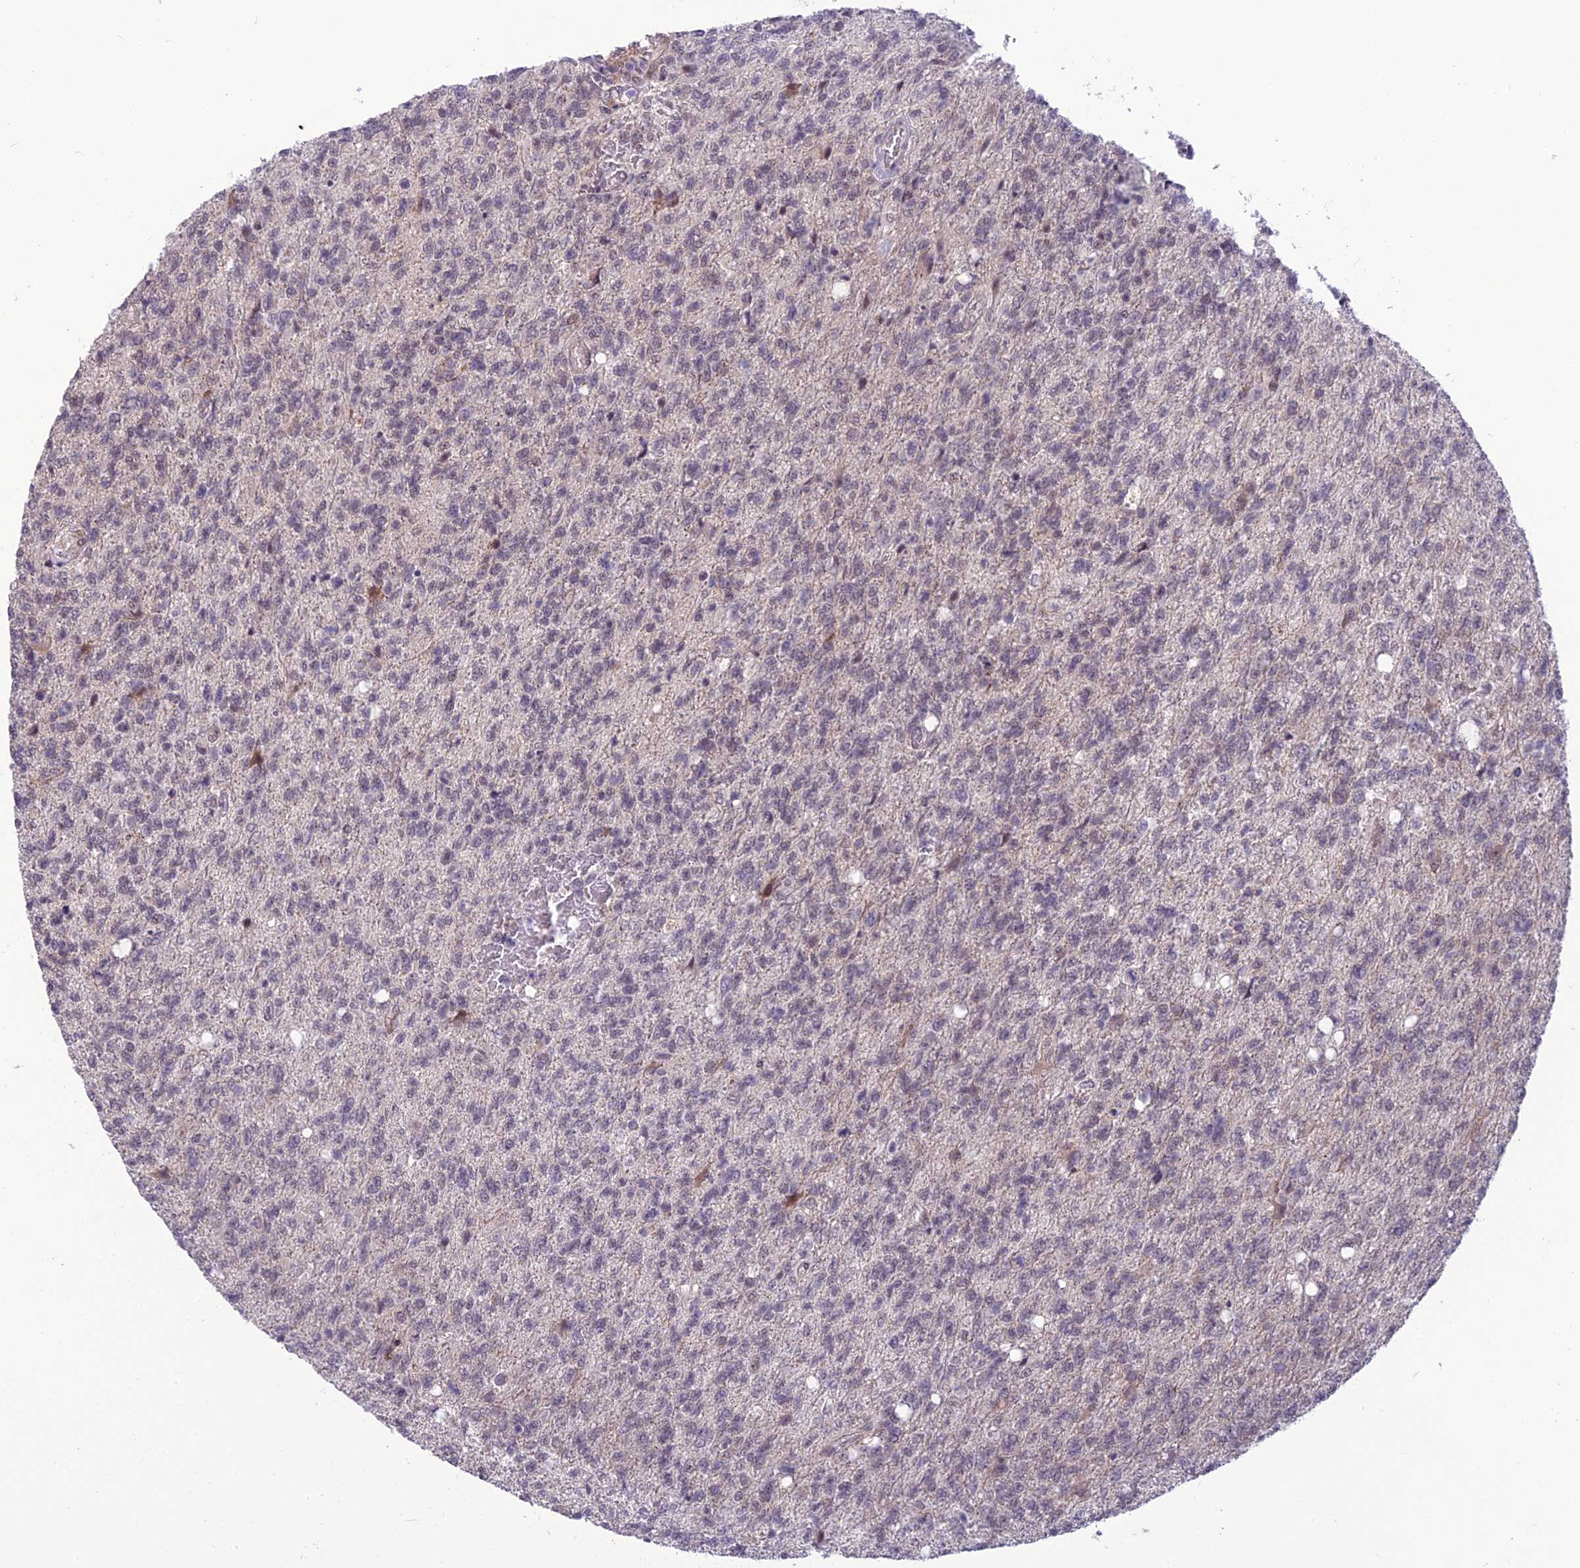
{"staining": {"intensity": "weak", "quantity": "<25%", "location": "nuclear"}, "tissue": "glioma", "cell_type": "Tumor cells", "image_type": "cancer", "snomed": [{"axis": "morphology", "description": "Glioma, malignant, High grade"}, {"axis": "topography", "description": "Brain"}], "caption": "An IHC photomicrograph of glioma is shown. There is no staining in tumor cells of glioma.", "gene": "FBRS", "patient": {"sex": "male", "age": 56}}